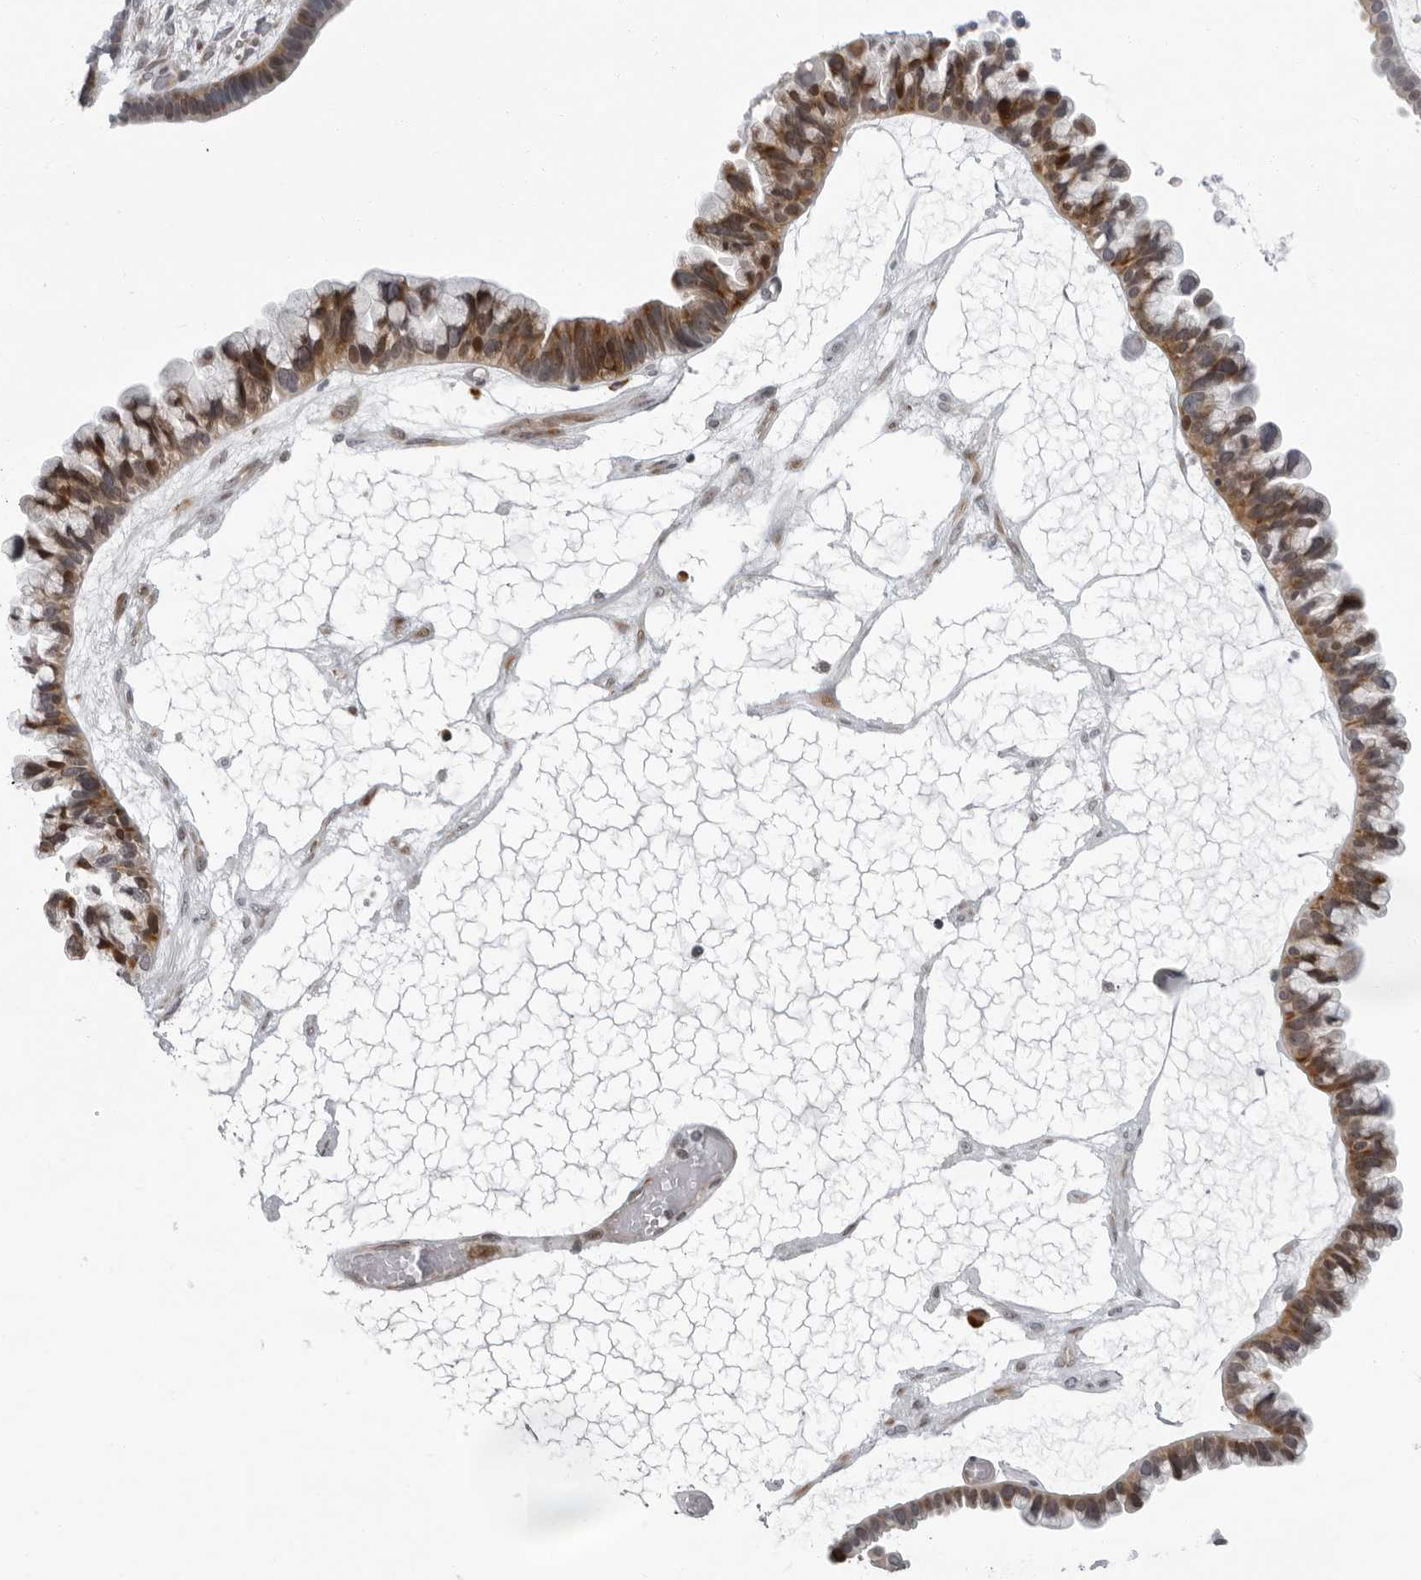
{"staining": {"intensity": "moderate", "quantity": "25%-75%", "location": "cytoplasmic/membranous,nuclear"}, "tissue": "ovarian cancer", "cell_type": "Tumor cells", "image_type": "cancer", "snomed": [{"axis": "morphology", "description": "Cystadenocarcinoma, serous, NOS"}, {"axis": "topography", "description": "Ovary"}], "caption": "Immunohistochemical staining of human ovarian serous cystadenocarcinoma reveals medium levels of moderate cytoplasmic/membranous and nuclear positivity in approximately 25%-75% of tumor cells.", "gene": "PIP4K2C", "patient": {"sex": "female", "age": 56}}